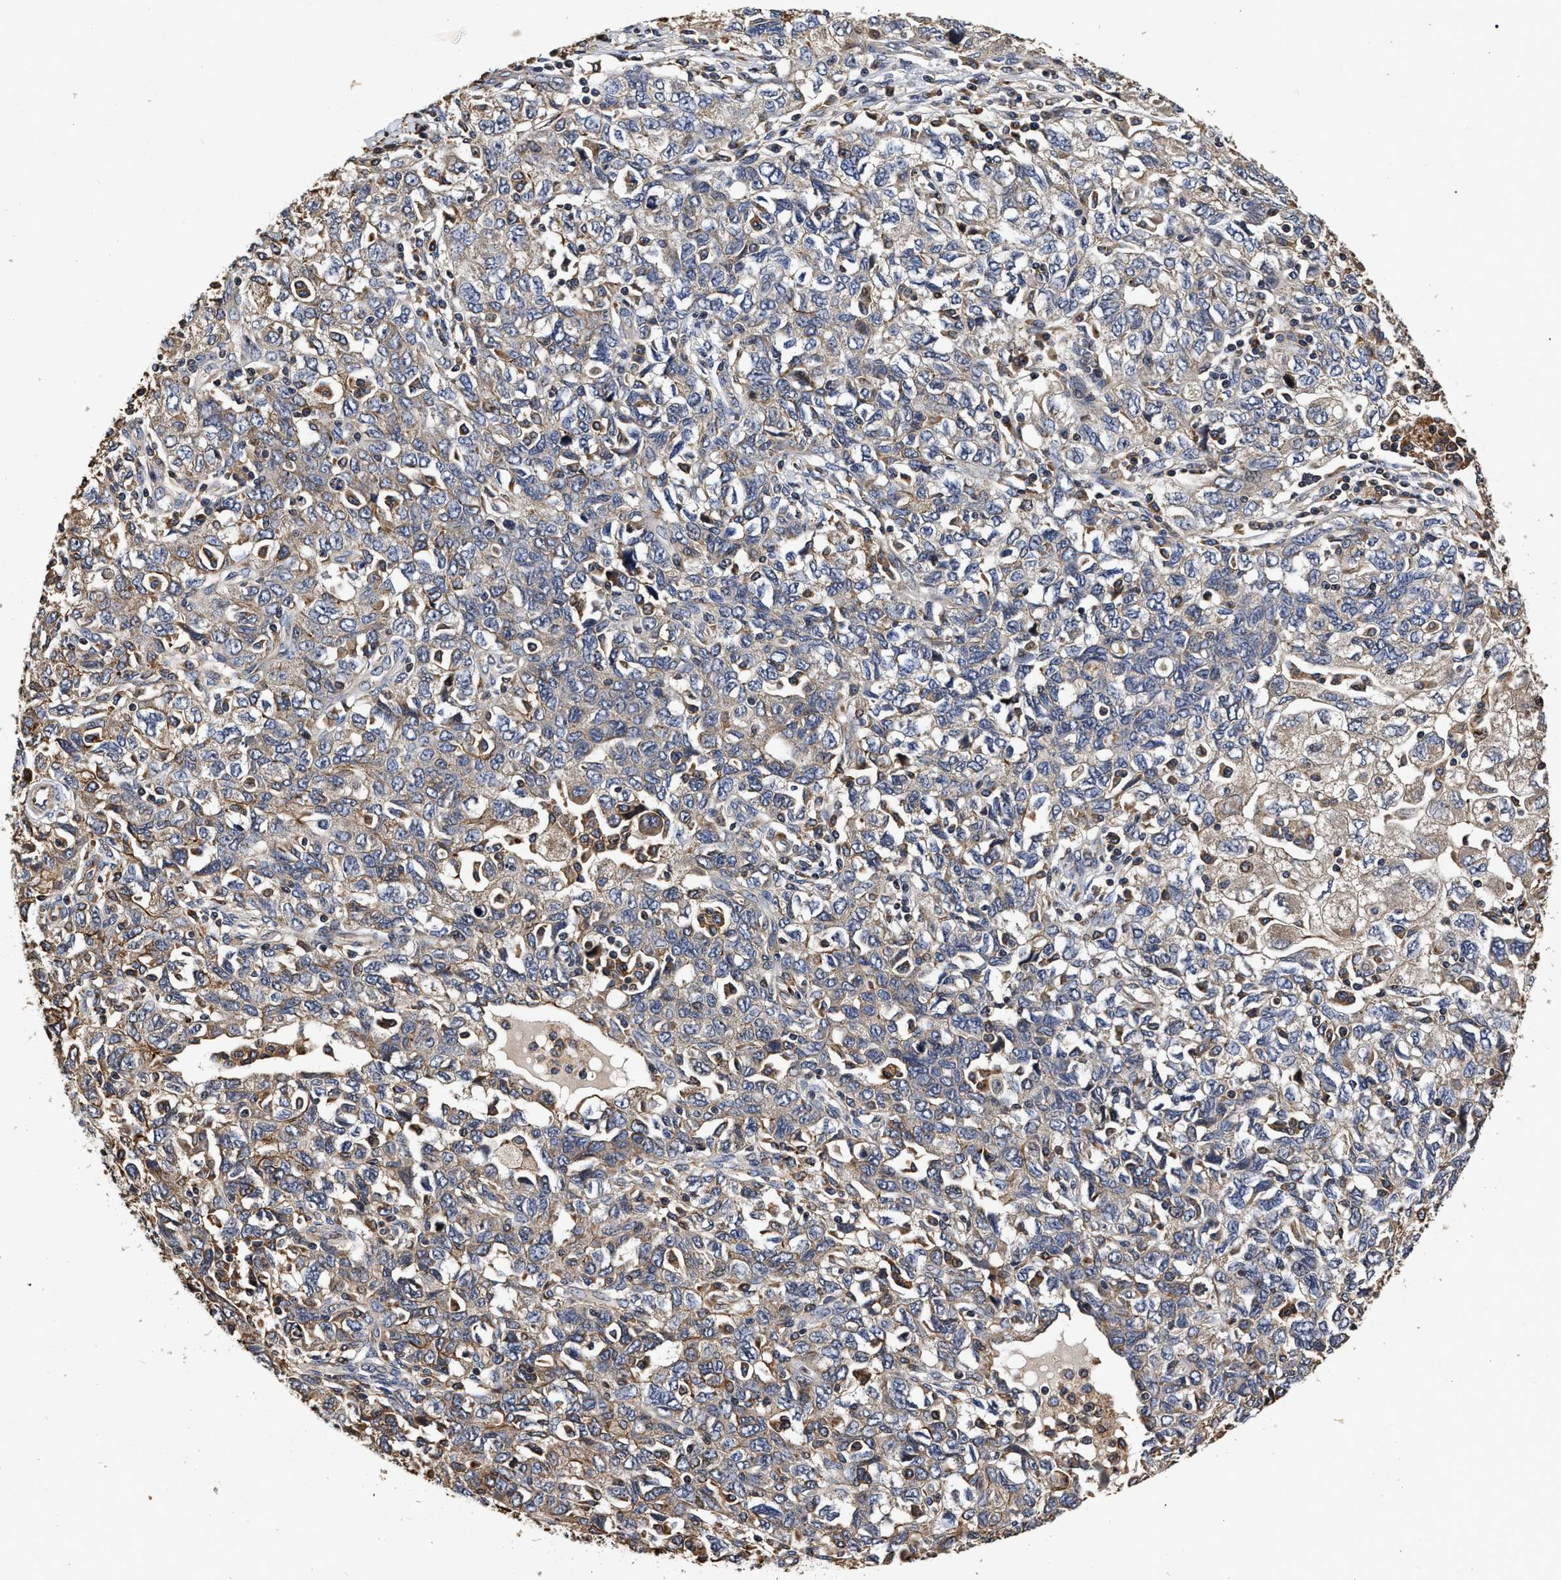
{"staining": {"intensity": "weak", "quantity": "25%-75%", "location": "cytoplasmic/membranous"}, "tissue": "ovarian cancer", "cell_type": "Tumor cells", "image_type": "cancer", "snomed": [{"axis": "morphology", "description": "Carcinoma, NOS"}, {"axis": "morphology", "description": "Cystadenocarcinoma, serous, NOS"}, {"axis": "topography", "description": "Ovary"}], "caption": "Brown immunohistochemical staining in human ovarian cancer (serous cystadenocarcinoma) demonstrates weak cytoplasmic/membranous staining in about 25%-75% of tumor cells.", "gene": "ABCG8", "patient": {"sex": "female", "age": 69}}